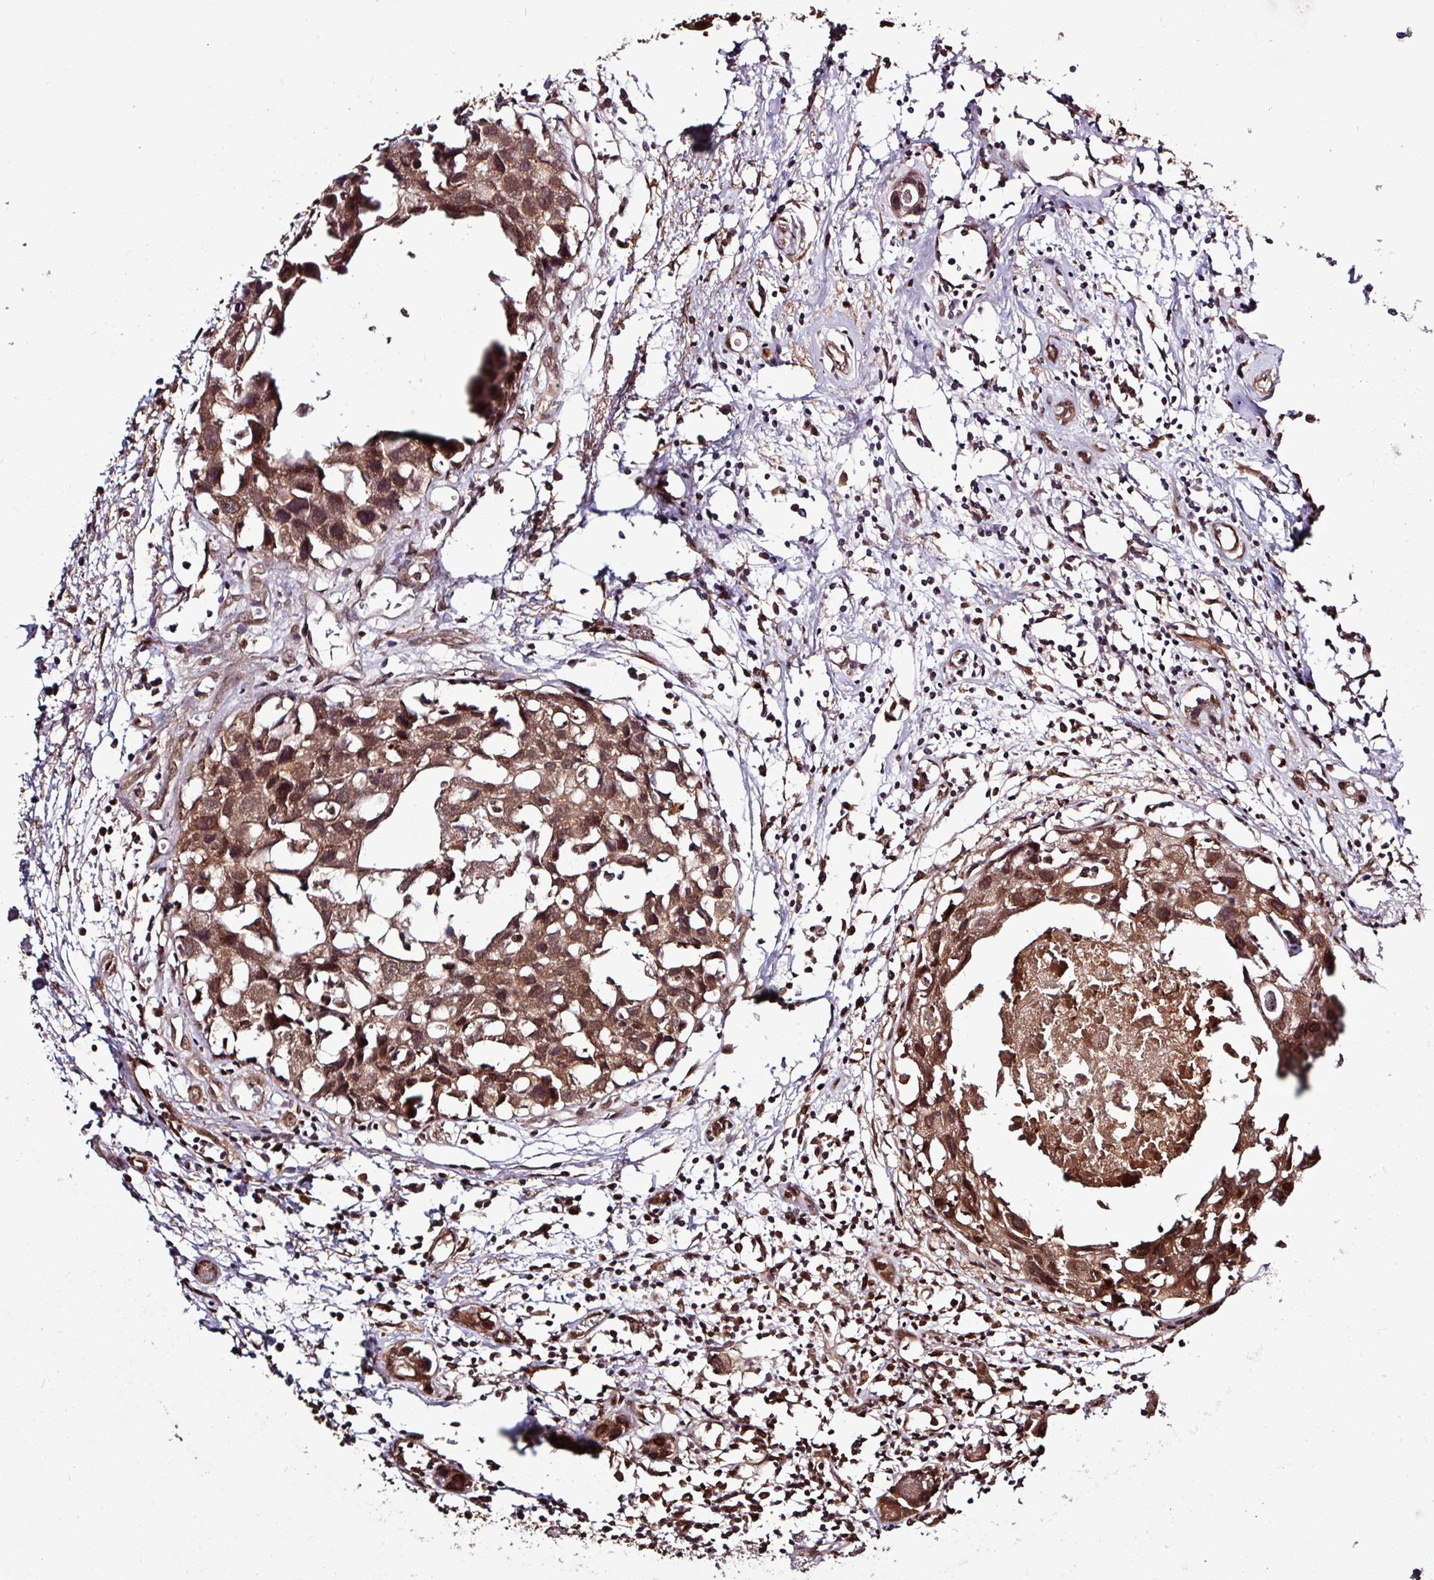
{"staining": {"intensity": "moderate", "quantity": ">75%", "location": "cytoplasmic/membranous,nuclear"}, "tissue": "breast cancer", "cell_type": "Tumor cells", "image_type": "cancer", "snomed": [{"axis": "morphology", "description": "Carcinoma, NOS"}, {"axis": "topography", "description": "Breast"}], "caption": "DAB immunohistochemical staining of breast cancer demonstrates moderate cytoplasmic/membranous and nuclear protein staining in approximately >75% of tumor cells.", "gene": "SKIC2", "patient": {"sex": "female", "age": 60}}